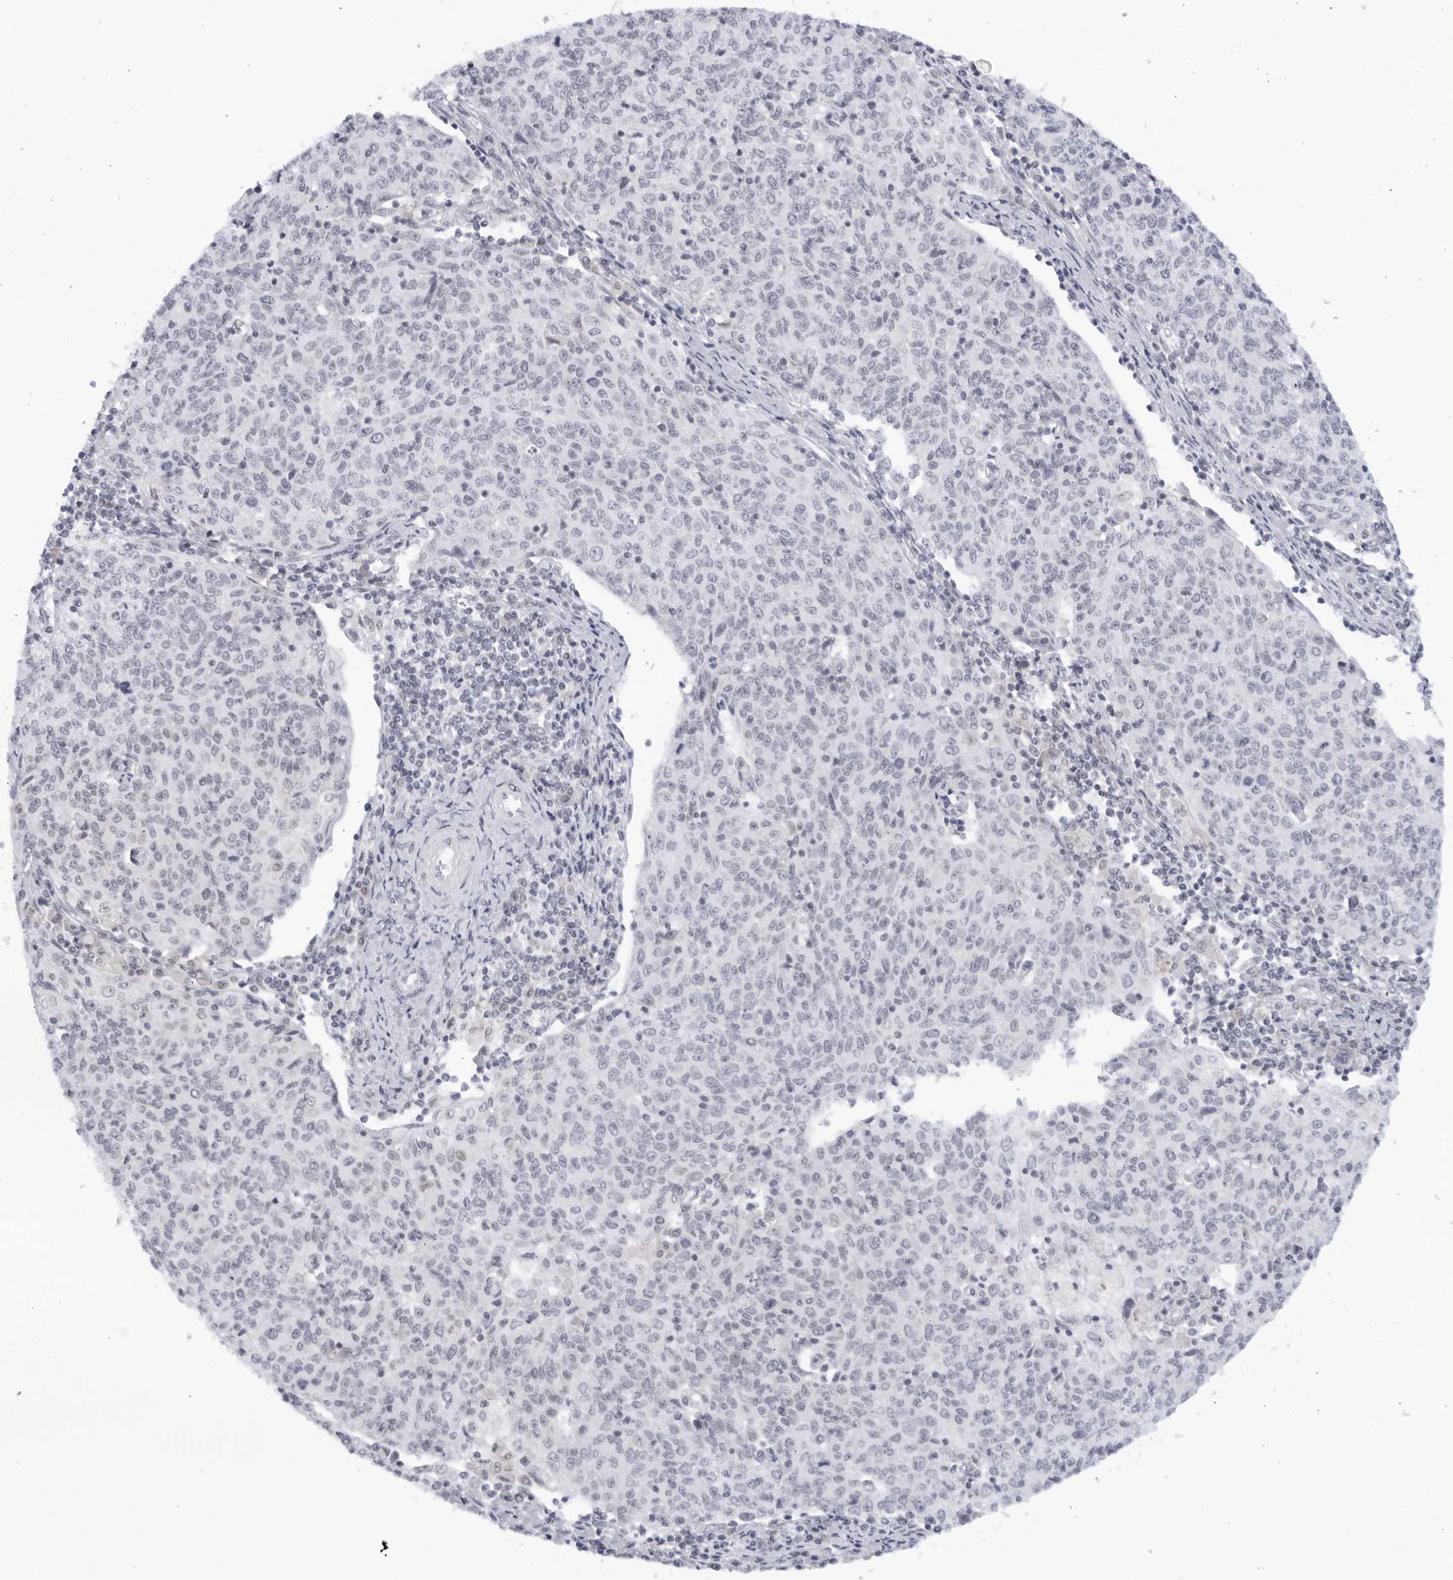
{"staining": {"intensity": "negative", "quantity": "none", "location": "none"}, "tissue": "cervical cancer", "cell_type": "Tumor cells", "image_type": "cancer", "snomed": [{"axis": "morphology", "description": "Squamous cell carcinoma, NOS"}, {"axis": "topography", "description": "Cervix"}], "caption": "Tumor cells show no significant protein expression in squamous cell carcinoma (cervical). (Immunohistochemistry, brightfield microscopy, high magnification).", "gene": "WDTC1", "patient": {"sex": "female", "age": 48}}